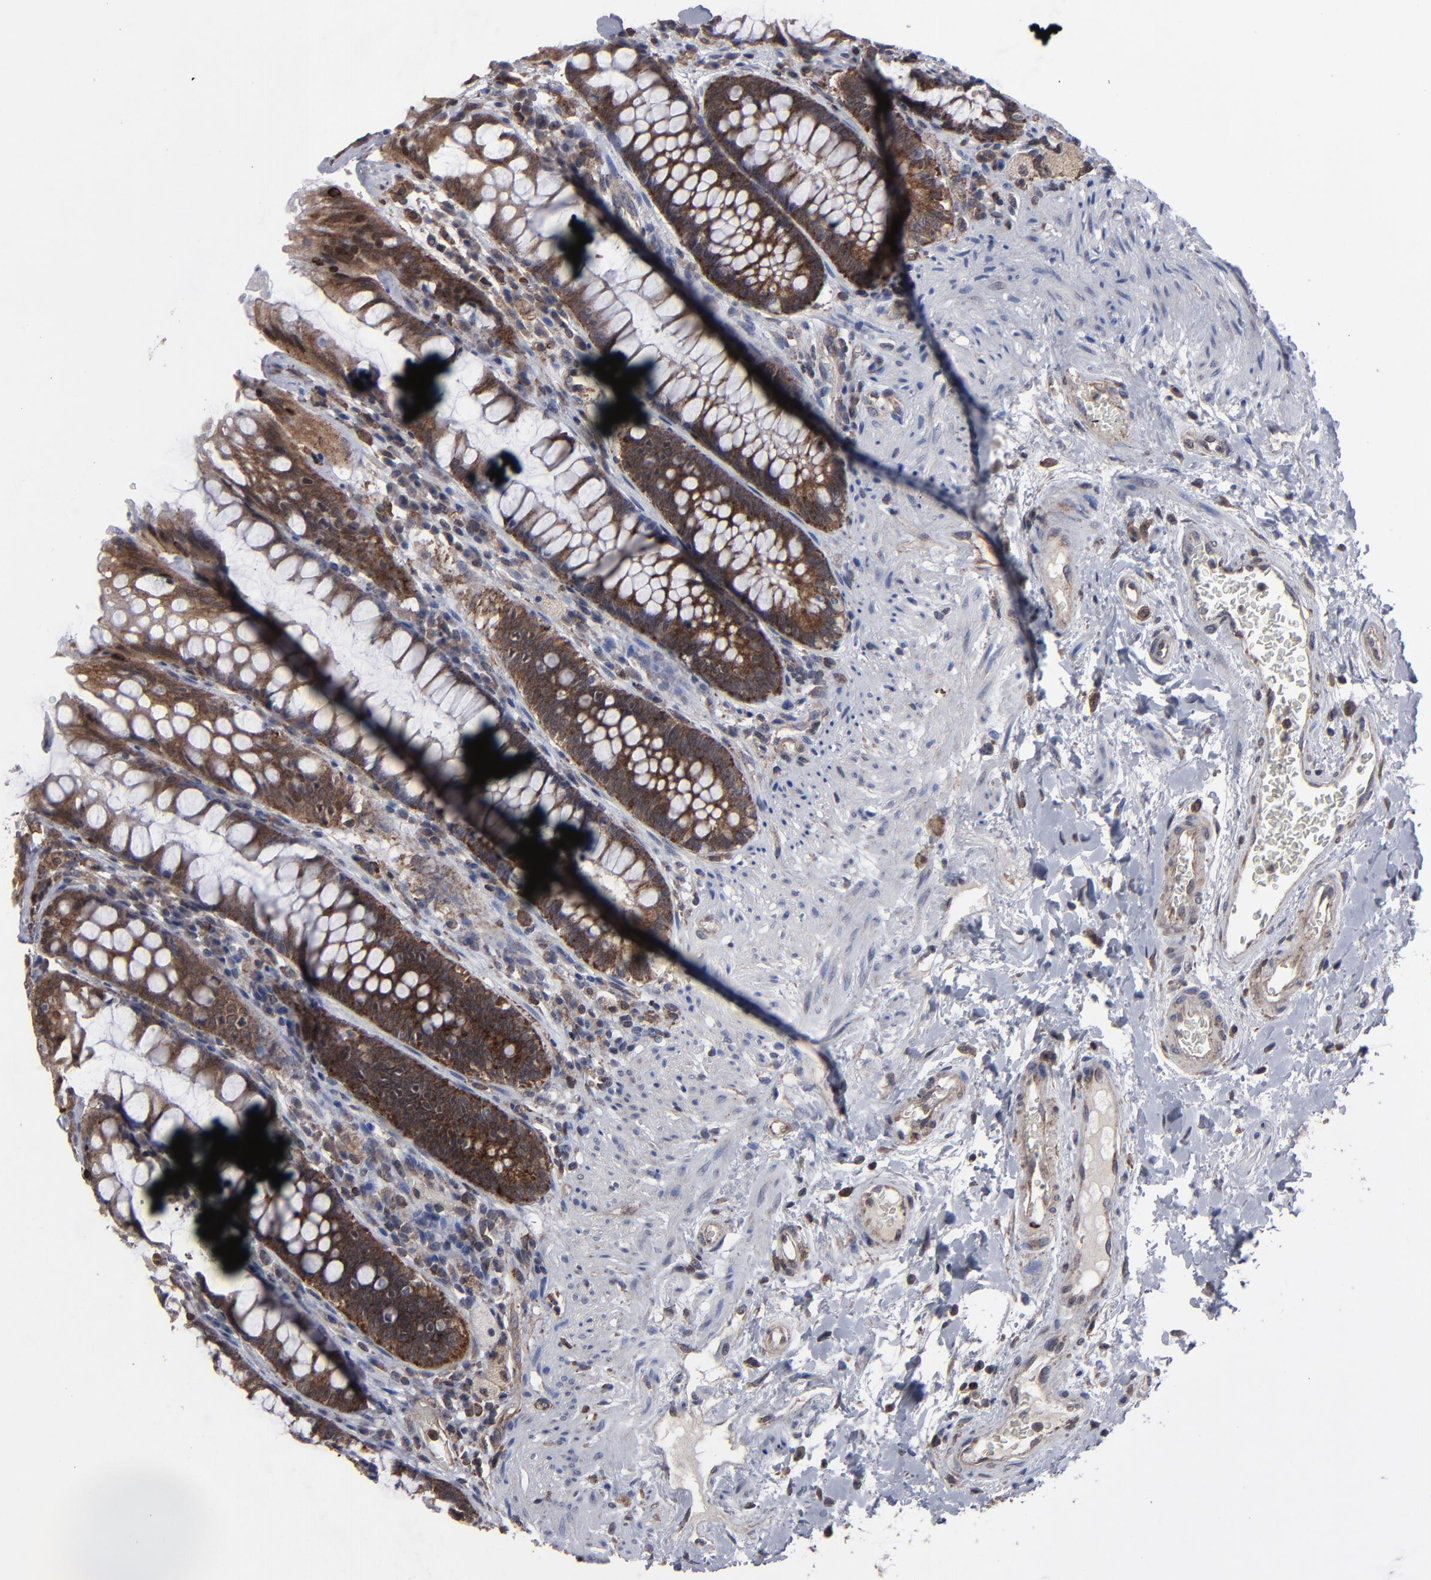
{"staining": {"intensity": "strong", "quantity": ">75%", "location": "cytoplasmic/membranous"}, "tissue": "rectum", "cell_type": "Glandular cells", "image_type": "normal", "snomed": [{"axis": "morphology", "description": "Normal tissue, NOS"}, {"axis": "topography", "description": "Rectum"}], "caption": "Immunohistochemical staining of unremarkable rectum exhibits high levels of strong cytoplasmic/membranous staining in about >75% of glandular cells. The protein is stained brown, and the nuclei are stained in blue (DAB IHC with brightfield microscopy, high magnification).", "gene": "KIAA2026", "patient": {"sex": "female", "age": 46}}